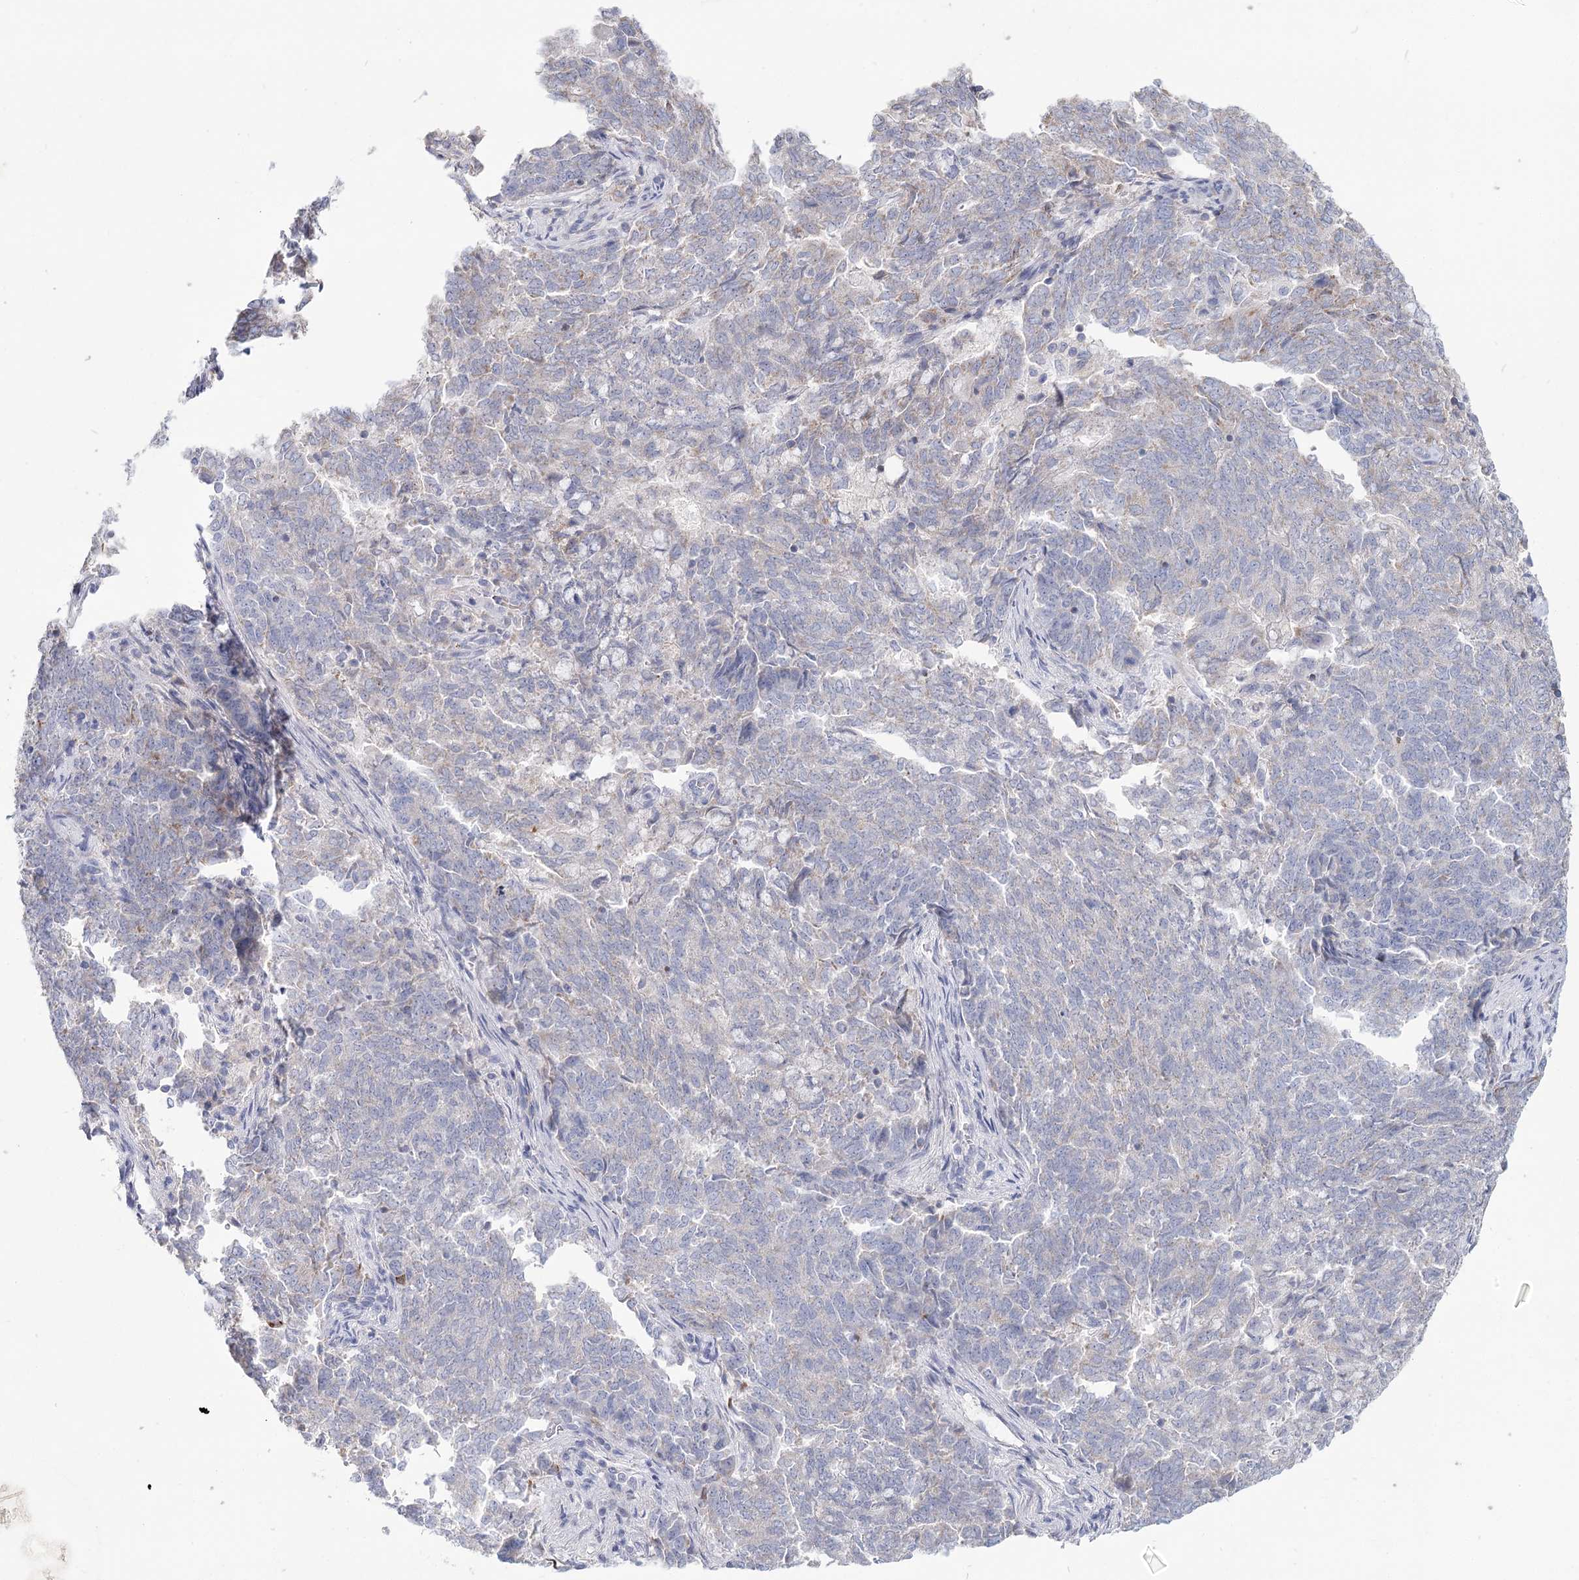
{"staining": {"intensity": "strong", "quantity": "<25%", "location": "cytoplasmic/membranous"}, "tissue": "endometrial cancer", "cell_type": "Tumor cells", "image_type": "cancer", "snomed": [{"axis": "morphology", "description": "Adenocarcinoma, NOS"}, {"axis": "topography", "description": "Endometrium"}], "caption": "Adenocarcinoma (endometrial) stained with a protein marker shows strong staining in tumor cells.", "gene": "ARHGAP44", "patient": {"sex": "female", "age": 80}}